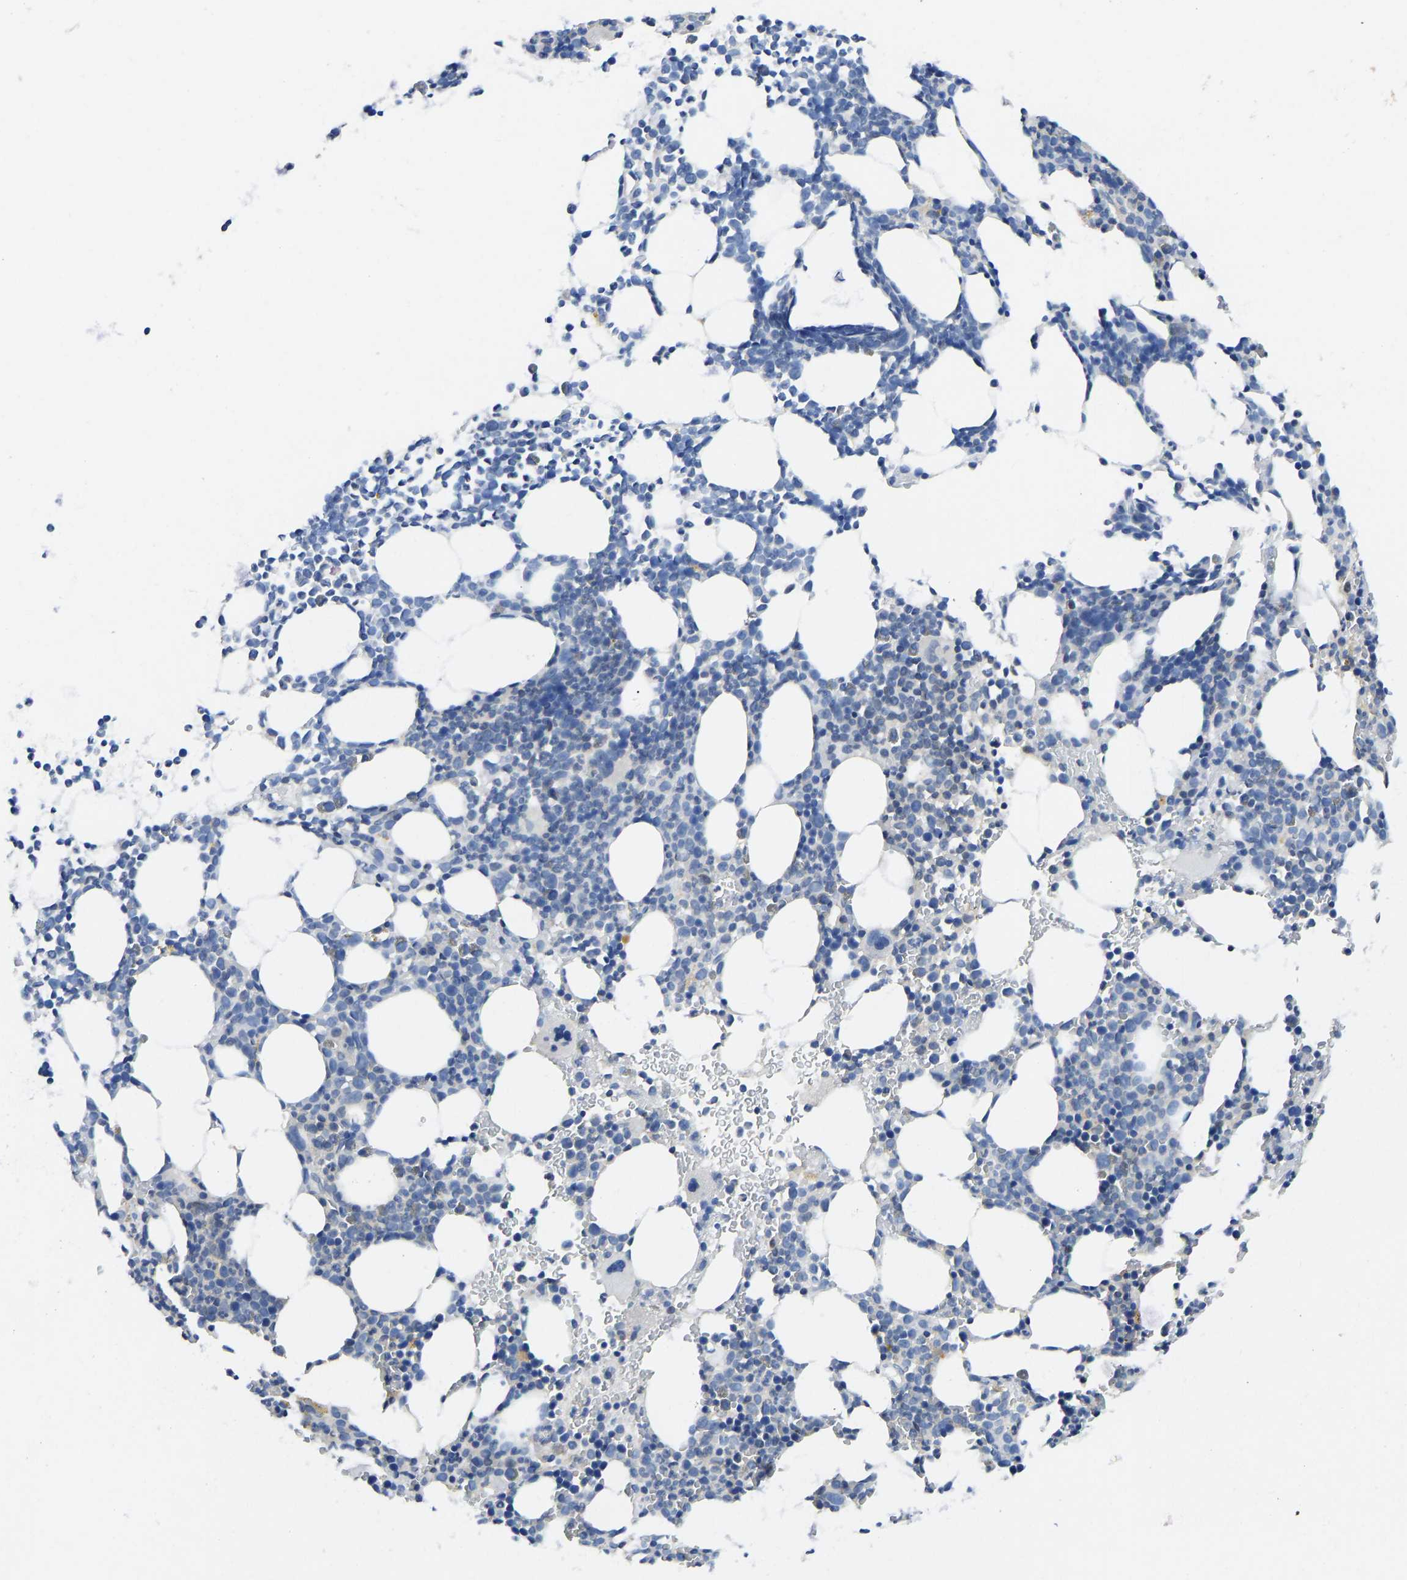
{"staining": {"intensity": "negative", "quantity": "none", "location": "none"}, "tissue": "bone marrow", "cell_type": "Hematopoietic cells", "image_type": "normal", "snomed": [{"axis": "morphology", "description": "Normal tissue, NOS"}, {"axis": "morphology", "description": "Inflammation, NOS"}, {"axis": "topography", "description": "Bone marrow"}], "caption": "Protein analysis of benign bone marrow exhibits no significant staining in hematopoietic cells.", "gene": "NDRG3", "patient": {"sex": "female", "age": 67}}